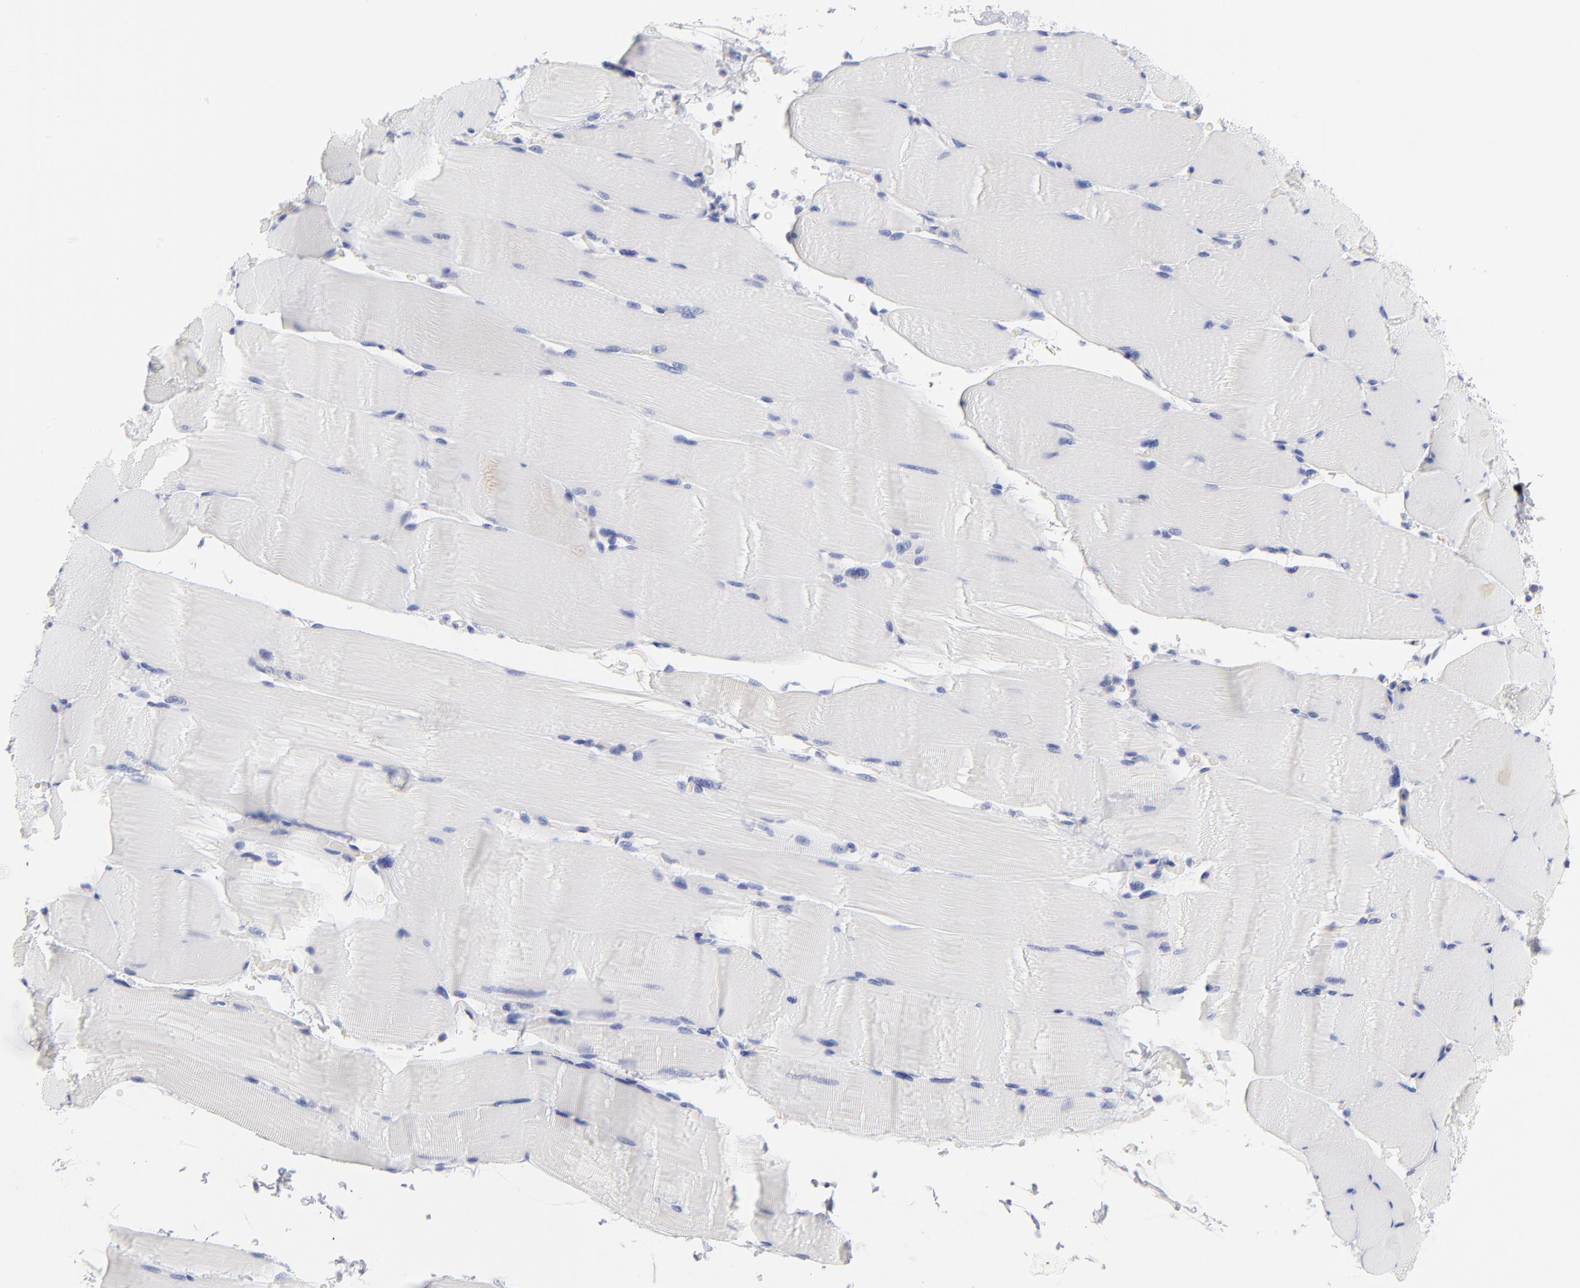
{"staining": {"intensity": "negative", "quantity": "none", "location": "none"}, "tissue": "skeletal muscle", "cell_type": "Myocytes", "image_type": "normal", "snomed": [{"axis": "morphology", "description": "Normal tissue, NOS"}, {"axis": "topography", "description": "Skeletal muscle"}], "caption": "This is an IHC histopathology image of benign human skeletal muscle. There is no positivity in myocytes.", "gene": "ACTA2", "patient": {"sex": "male", "age": 62}}